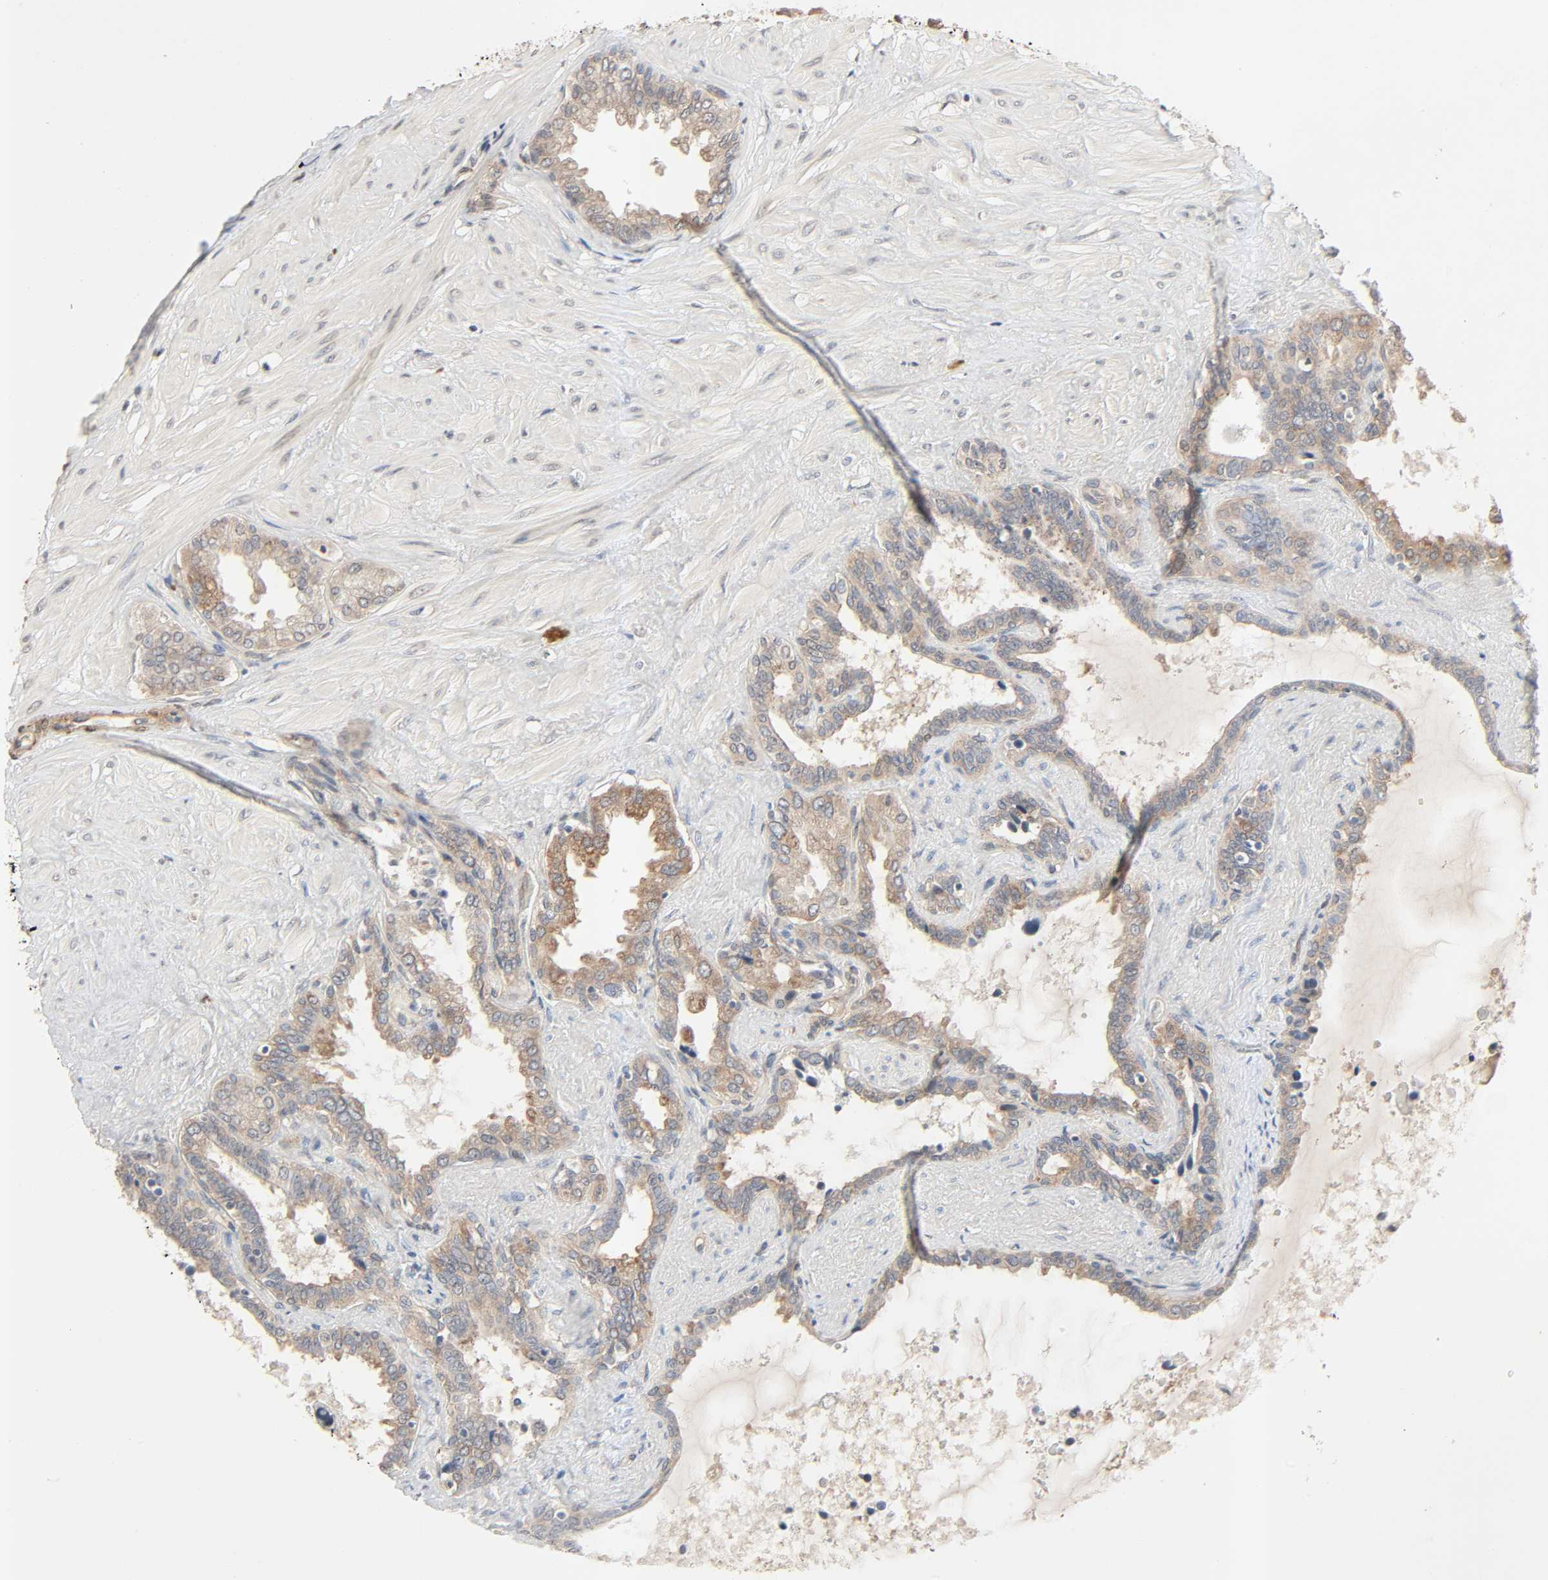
{"staining": {"intensity": "weak", "quantity": ">75%", "location": "cytoplasmic/membranous"}, "tissue": "seminal vesicle", "cell_type": "Glandular cells", "image_type": "normal", "snomed": [{"axis": "morphology", "description": "Normal tissue, NOS"}, {"axis": "topography", "description": "Seminal veicle"}], "caption": "Human seminal vesicle stained with a brown dye reveals weak cytoplasmic/membranous positive expression in about >75% of glandular cells.", "gene": "PTK2", "patient": {"sex": "male", "age": 46}}